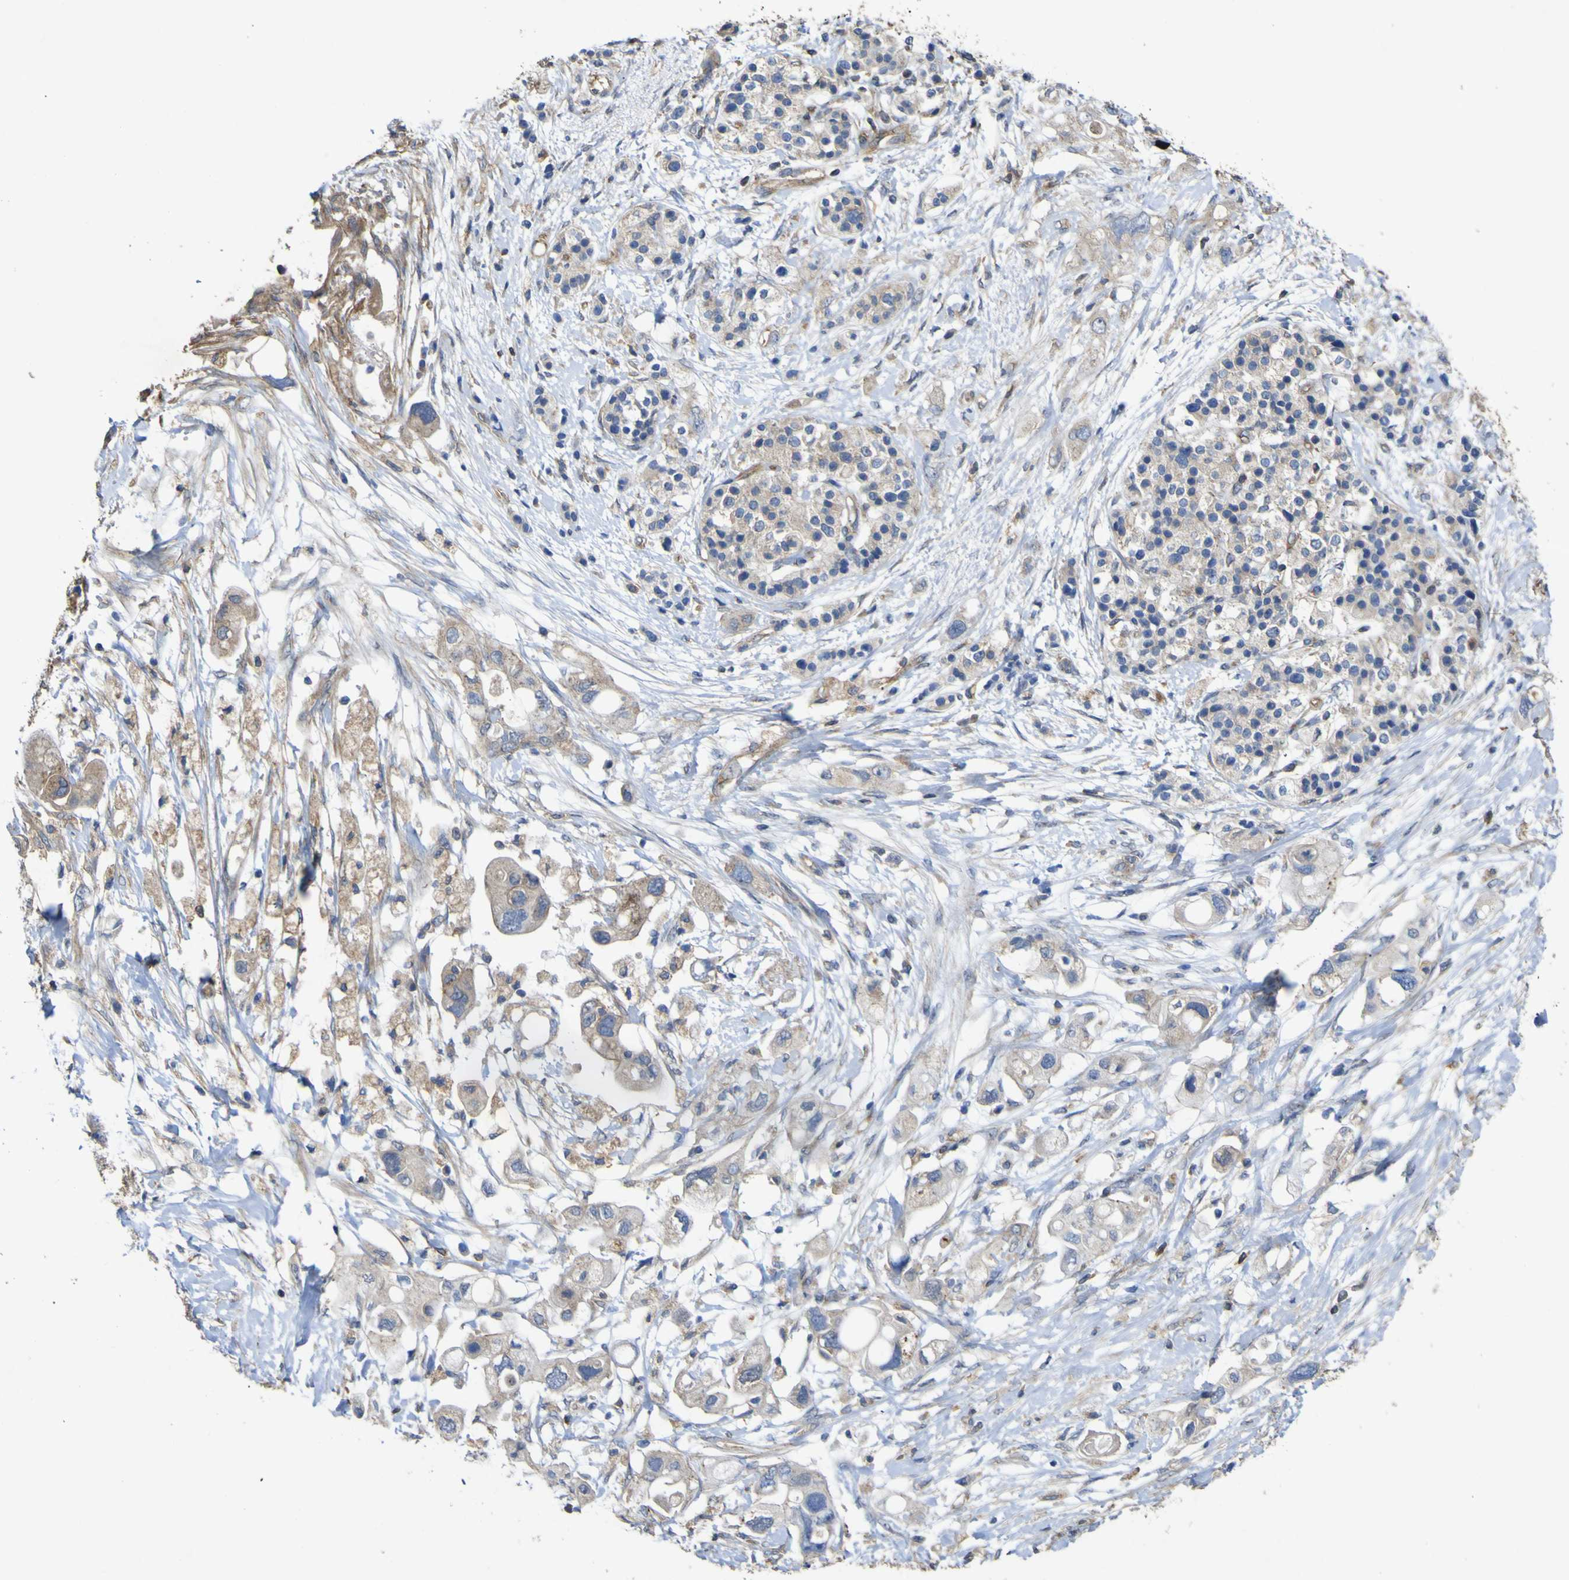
{"staining": {"intensity": "weak", "quantity": ">75%", "location": "cytoplasmic/membranous"}, "tissue": "pancreatic cancer", "cell_type": "Tumor cells", "image_type": "cancer", "snomed": [{"axis": "morphology", "description": "Adenocarcinoma, NOS"}, {"axis": "topography", "description": "Pancreas"}], "caption": "A high-resolution micrograph shows IHC staining of pancreatic cancer, which demonstrates weak cytoplasmic/membranous staining in about >75% of tumor cells.", "gene": "TNFSF15", "patient": {"sex": "female", "age": 56}}